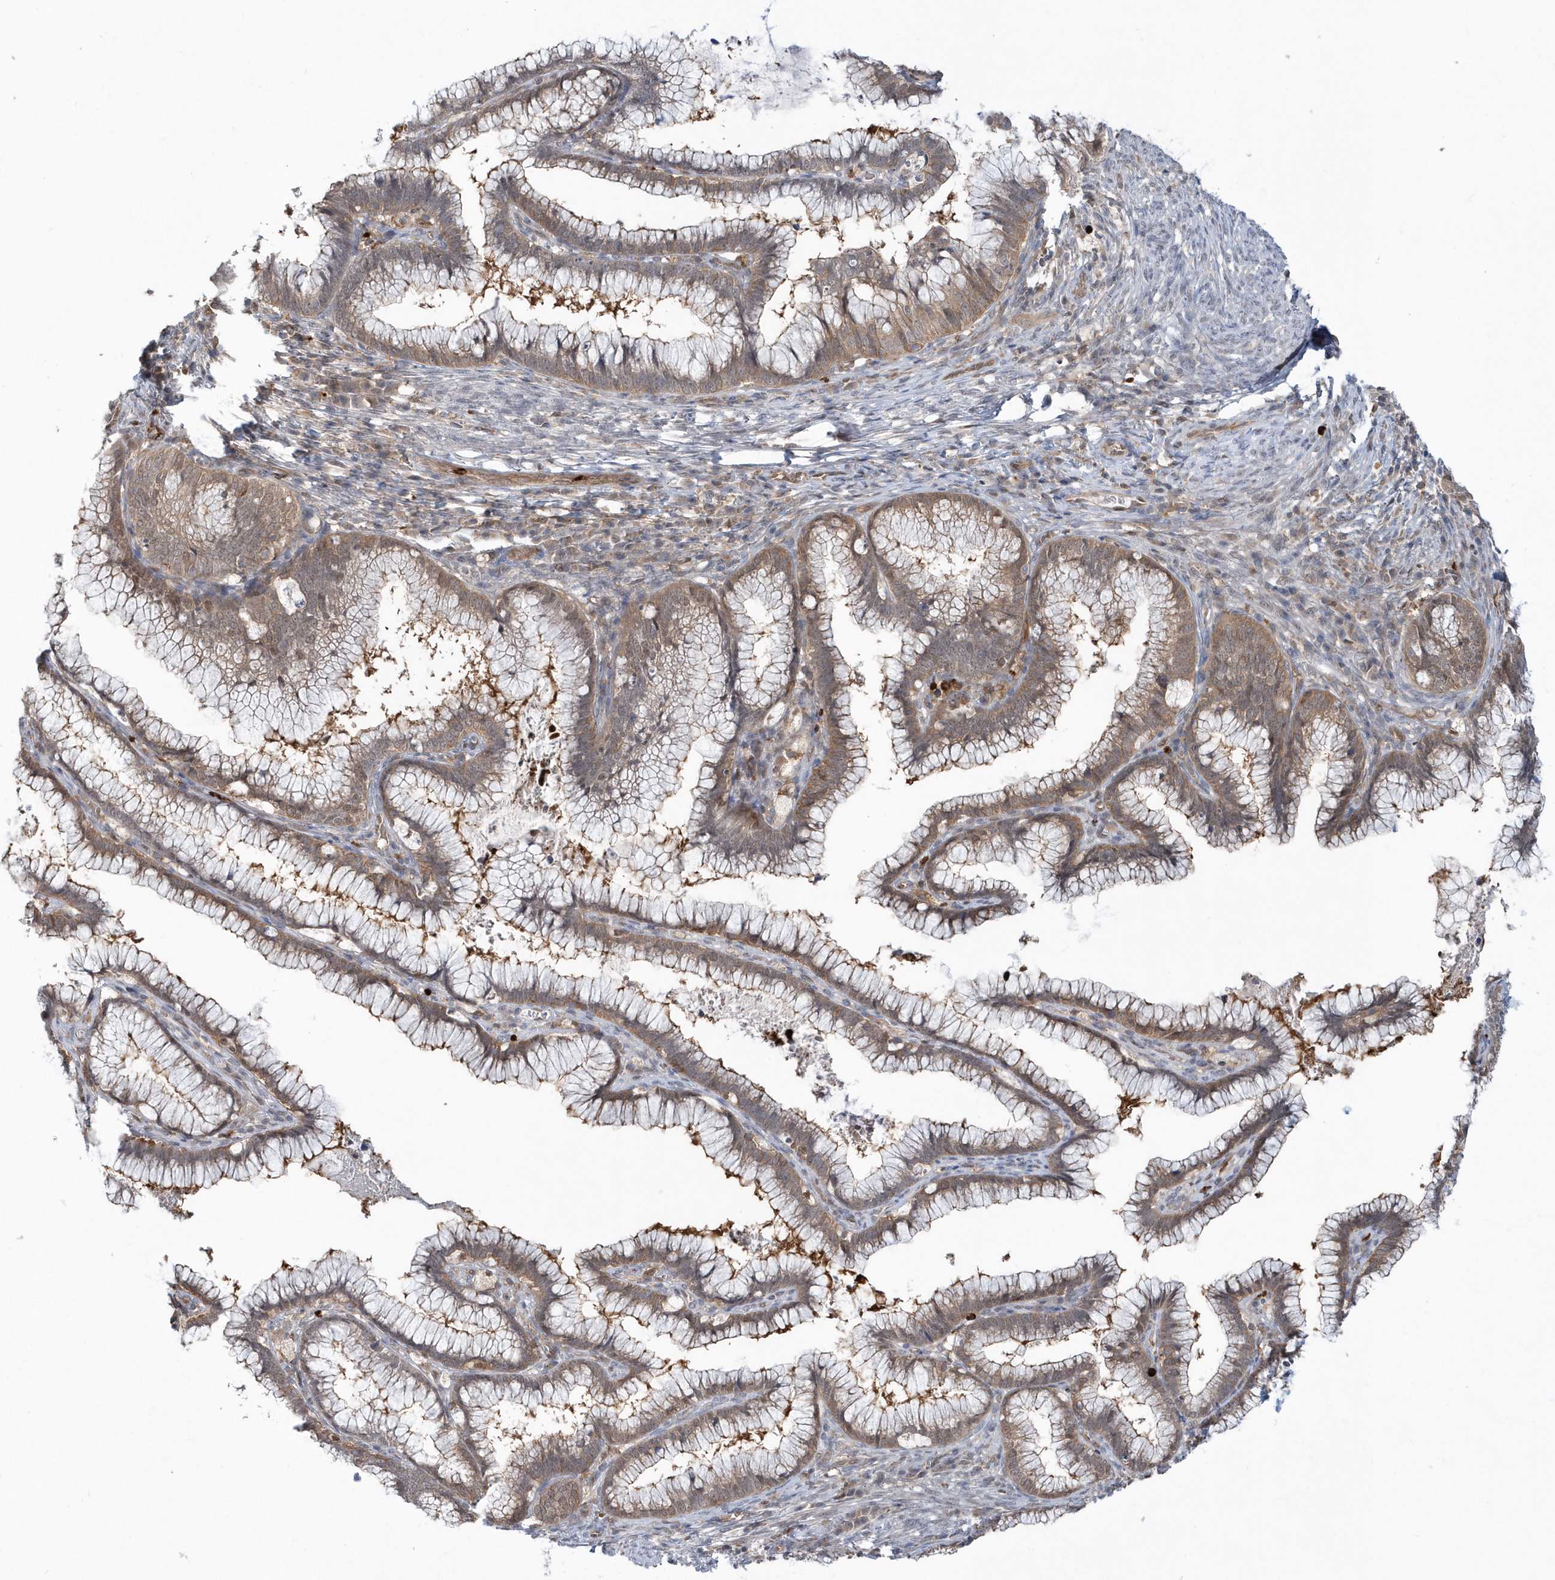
{"staining": {"intensity": "moderate", "quantity": ">75%", "location": "cytoplasmic/membranous"}, "tissue": "cervical cancer", "cell_type": "Tumor cells", "image_type": "cancer", "snomed": [{"axis": "morphology", "description": "Adenocarcinoma, NOS"}, {"axis": "topography", "description": "Cervix"}], "caption": "Cervical cancer stained for a protein (brown) displays moderate cytoplasmic/membranous positive positivity in approximately >75% of tumor cells.", "gene": "RNF7", "patient": {"sex": "female", "age": 36}}